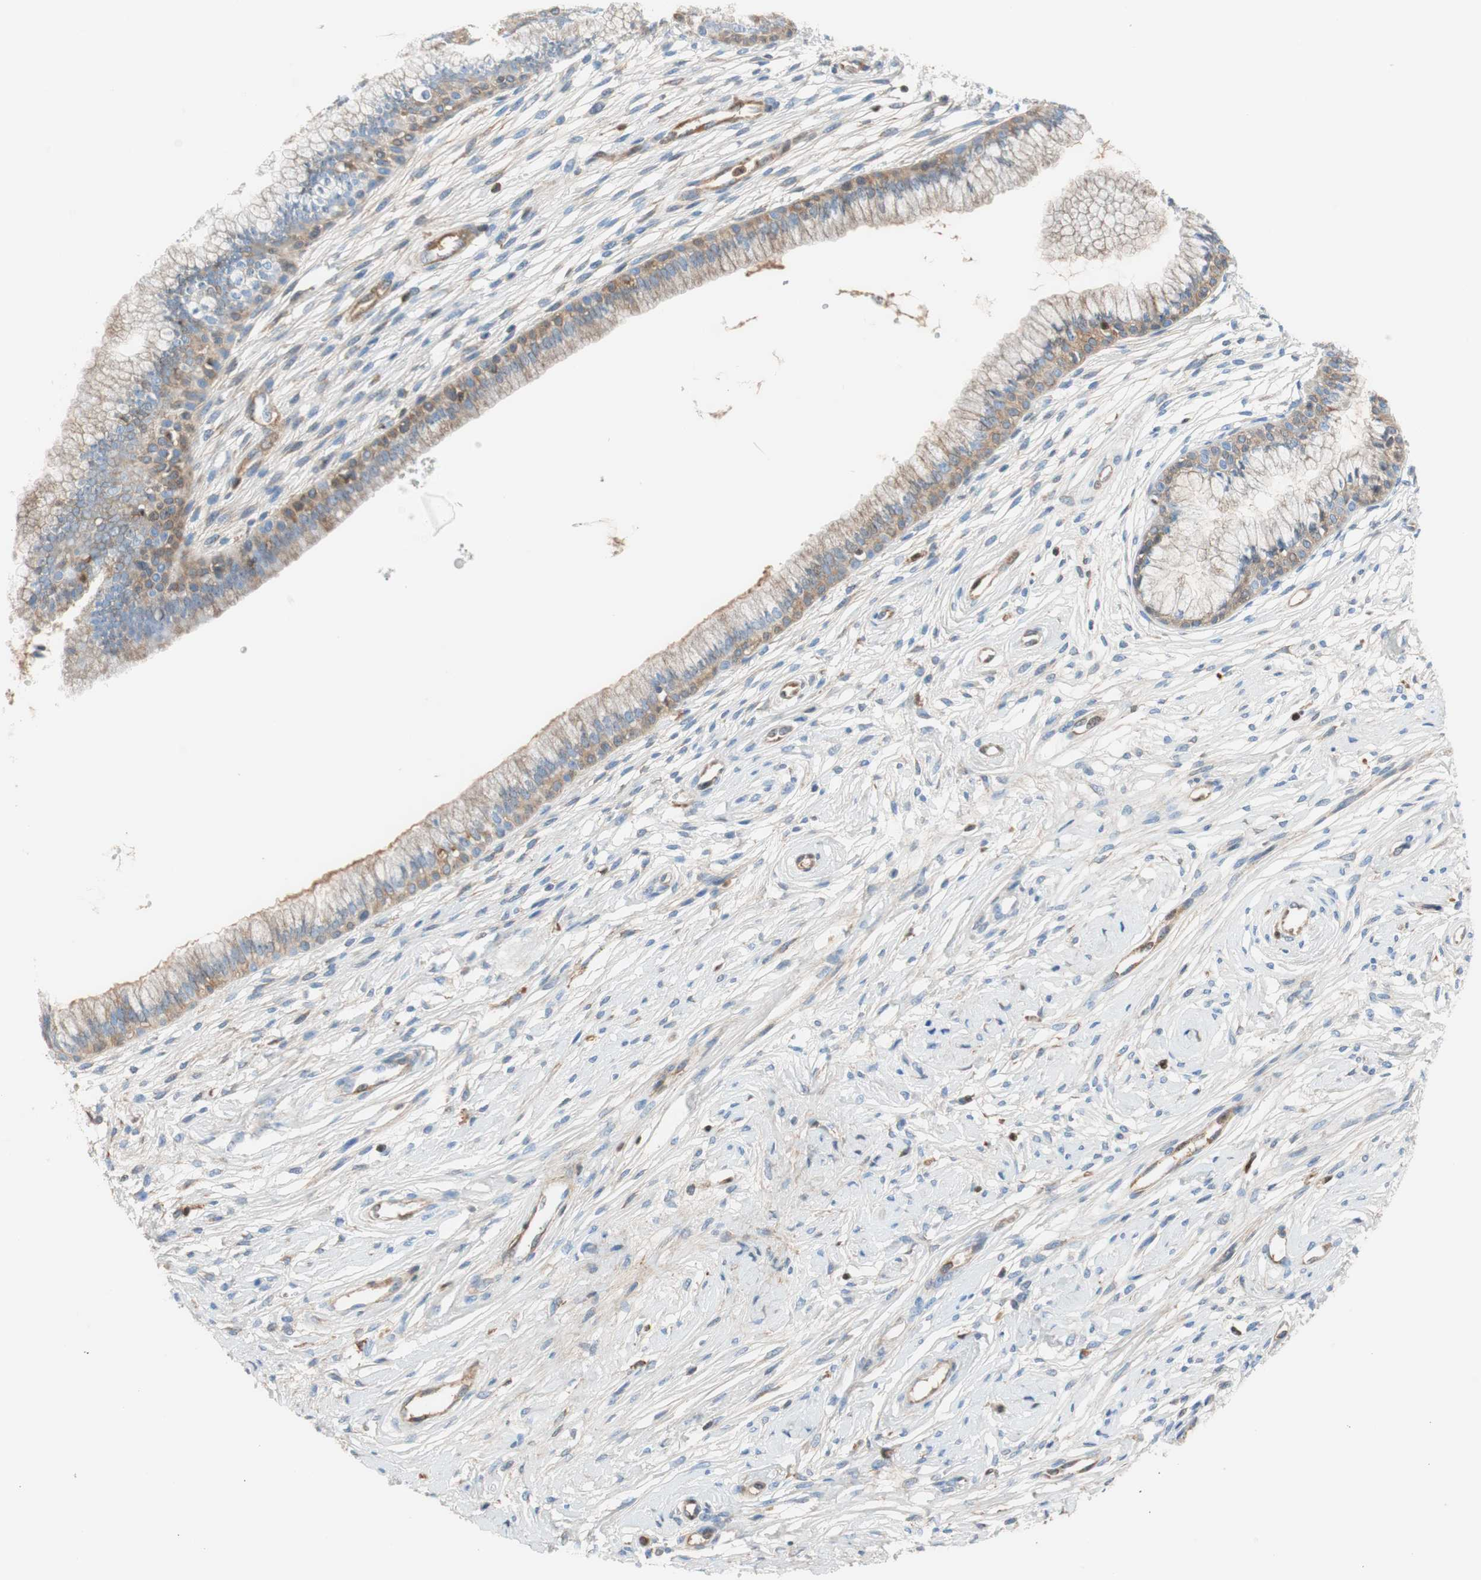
{"staining": {"intensity": "weak", "quantity": "25%-75%", "location": "cytoplasmic/membranous"}, "tissue": "cervix", "cell_type": "Glandular cells", "image_type": "normal", "snomed": [{"axis": "morphology", "description": "Normal tissue, NOS"}, {"axis": "topography", "description": "Cervix"}], "caption": "A high-resolution photomicrograph shows immunohistochemistry staining of unremarkable cervix, which shows weak cytoplasmic/membranous positivity in approximately 25%-75% of glandular cells. The staining was performed using DAB (3,3'-diaminobenzidine), with brown indicating positive protein expression. Nuclei are stained blue with hematoxylin.", "gene": "RBP4", "patient": {"sex": "female", "age": 39}}